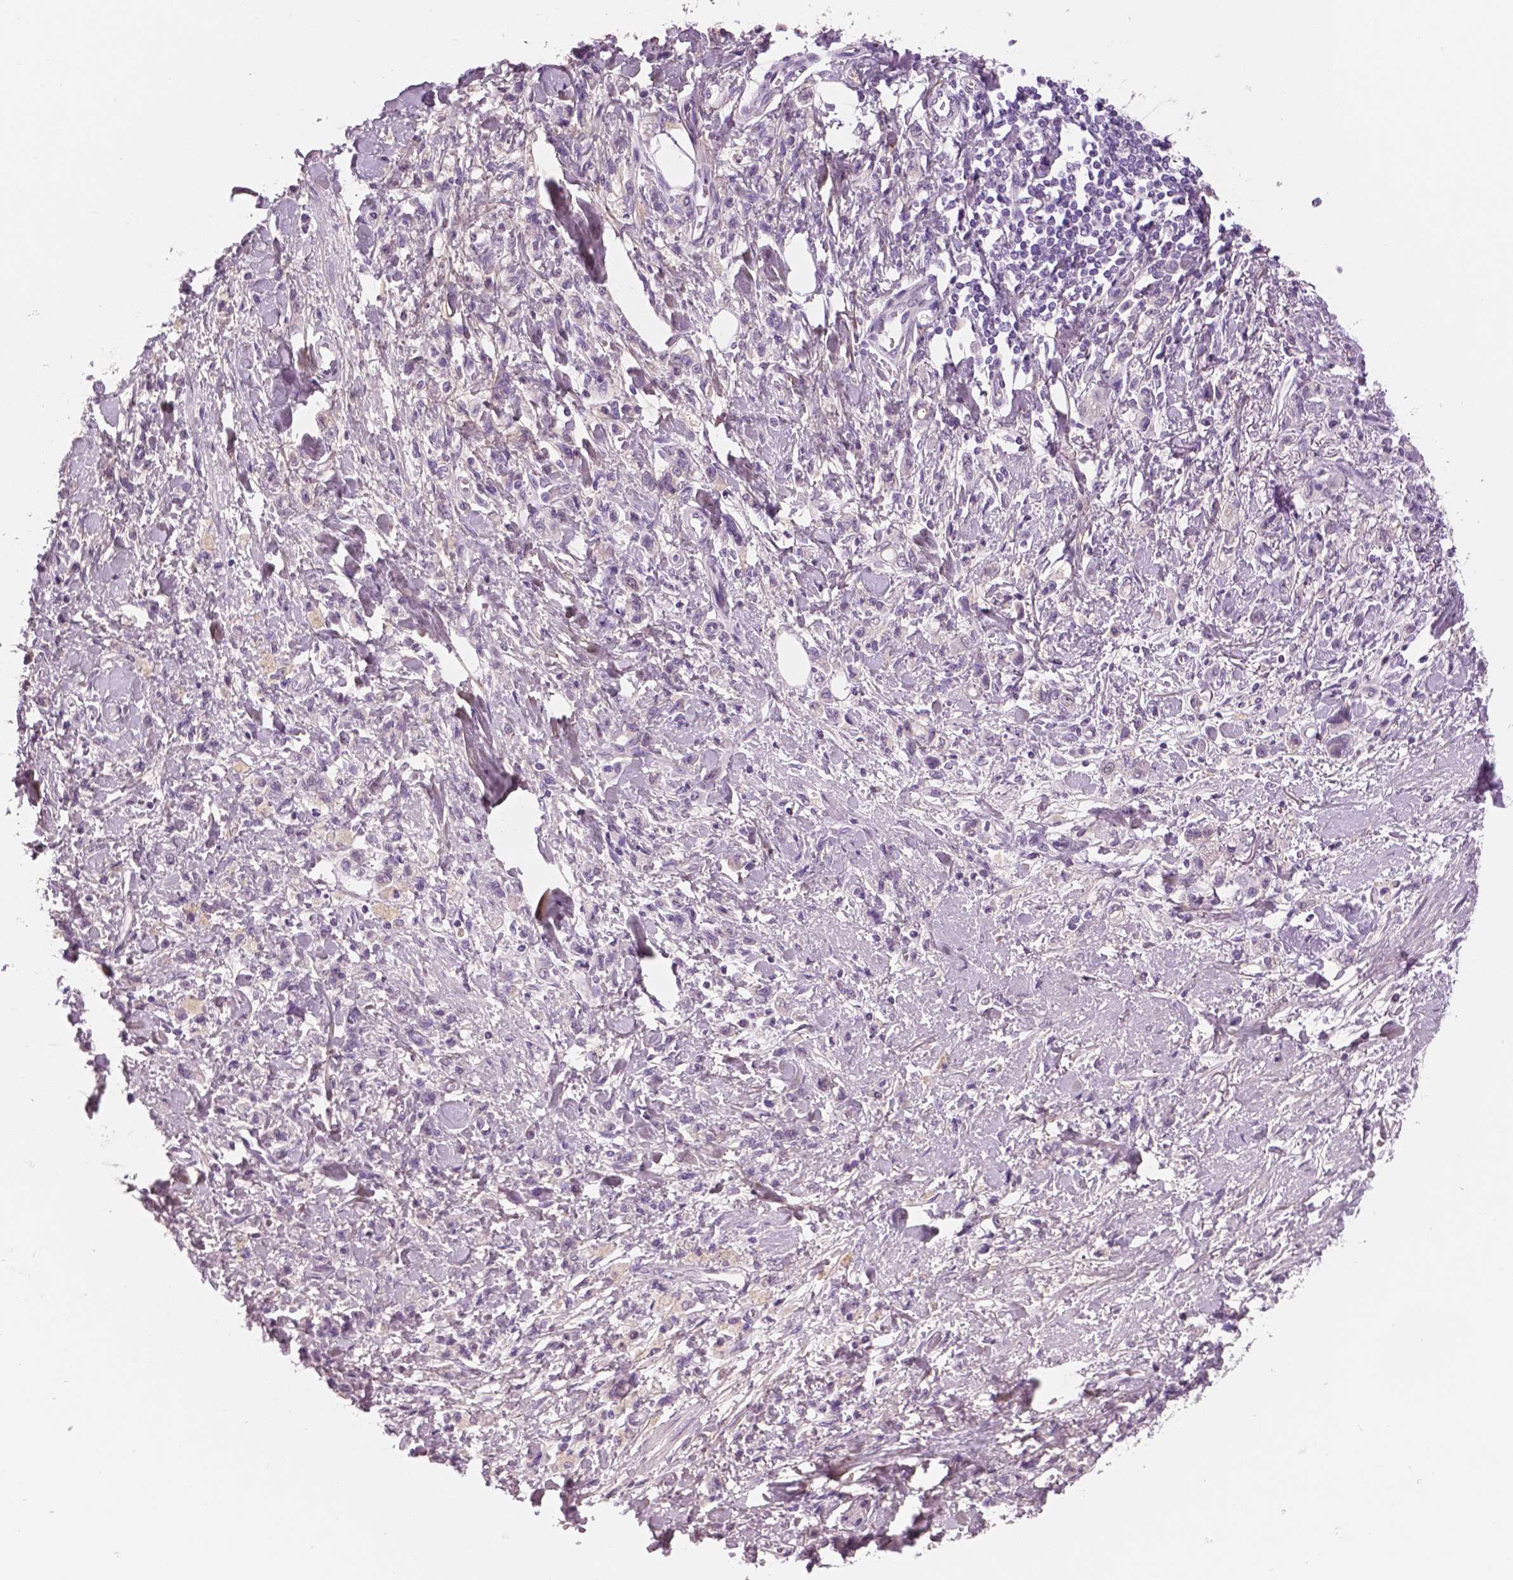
{"staining": {"intensity": "negative", "quantity": "none", "location": "none"}, "tissue": "stomach cancer", "cell_type": "Tumor cells", "image_type": "cancer", "snomed": [{"axis": "morphology", "description": "Adenocarcinoma, NOS"}, {"axis": "topography", "description": "Stomach"}], "caption": "Photomicrograph shows no protein staining in tumor cells of adenocarcinoma (stomach) tissue. (DAB immunohistochemistry with hematoxylin counter stain).", "gene": "NECAB2", "patient": {"sex": "male", "age": 77}}